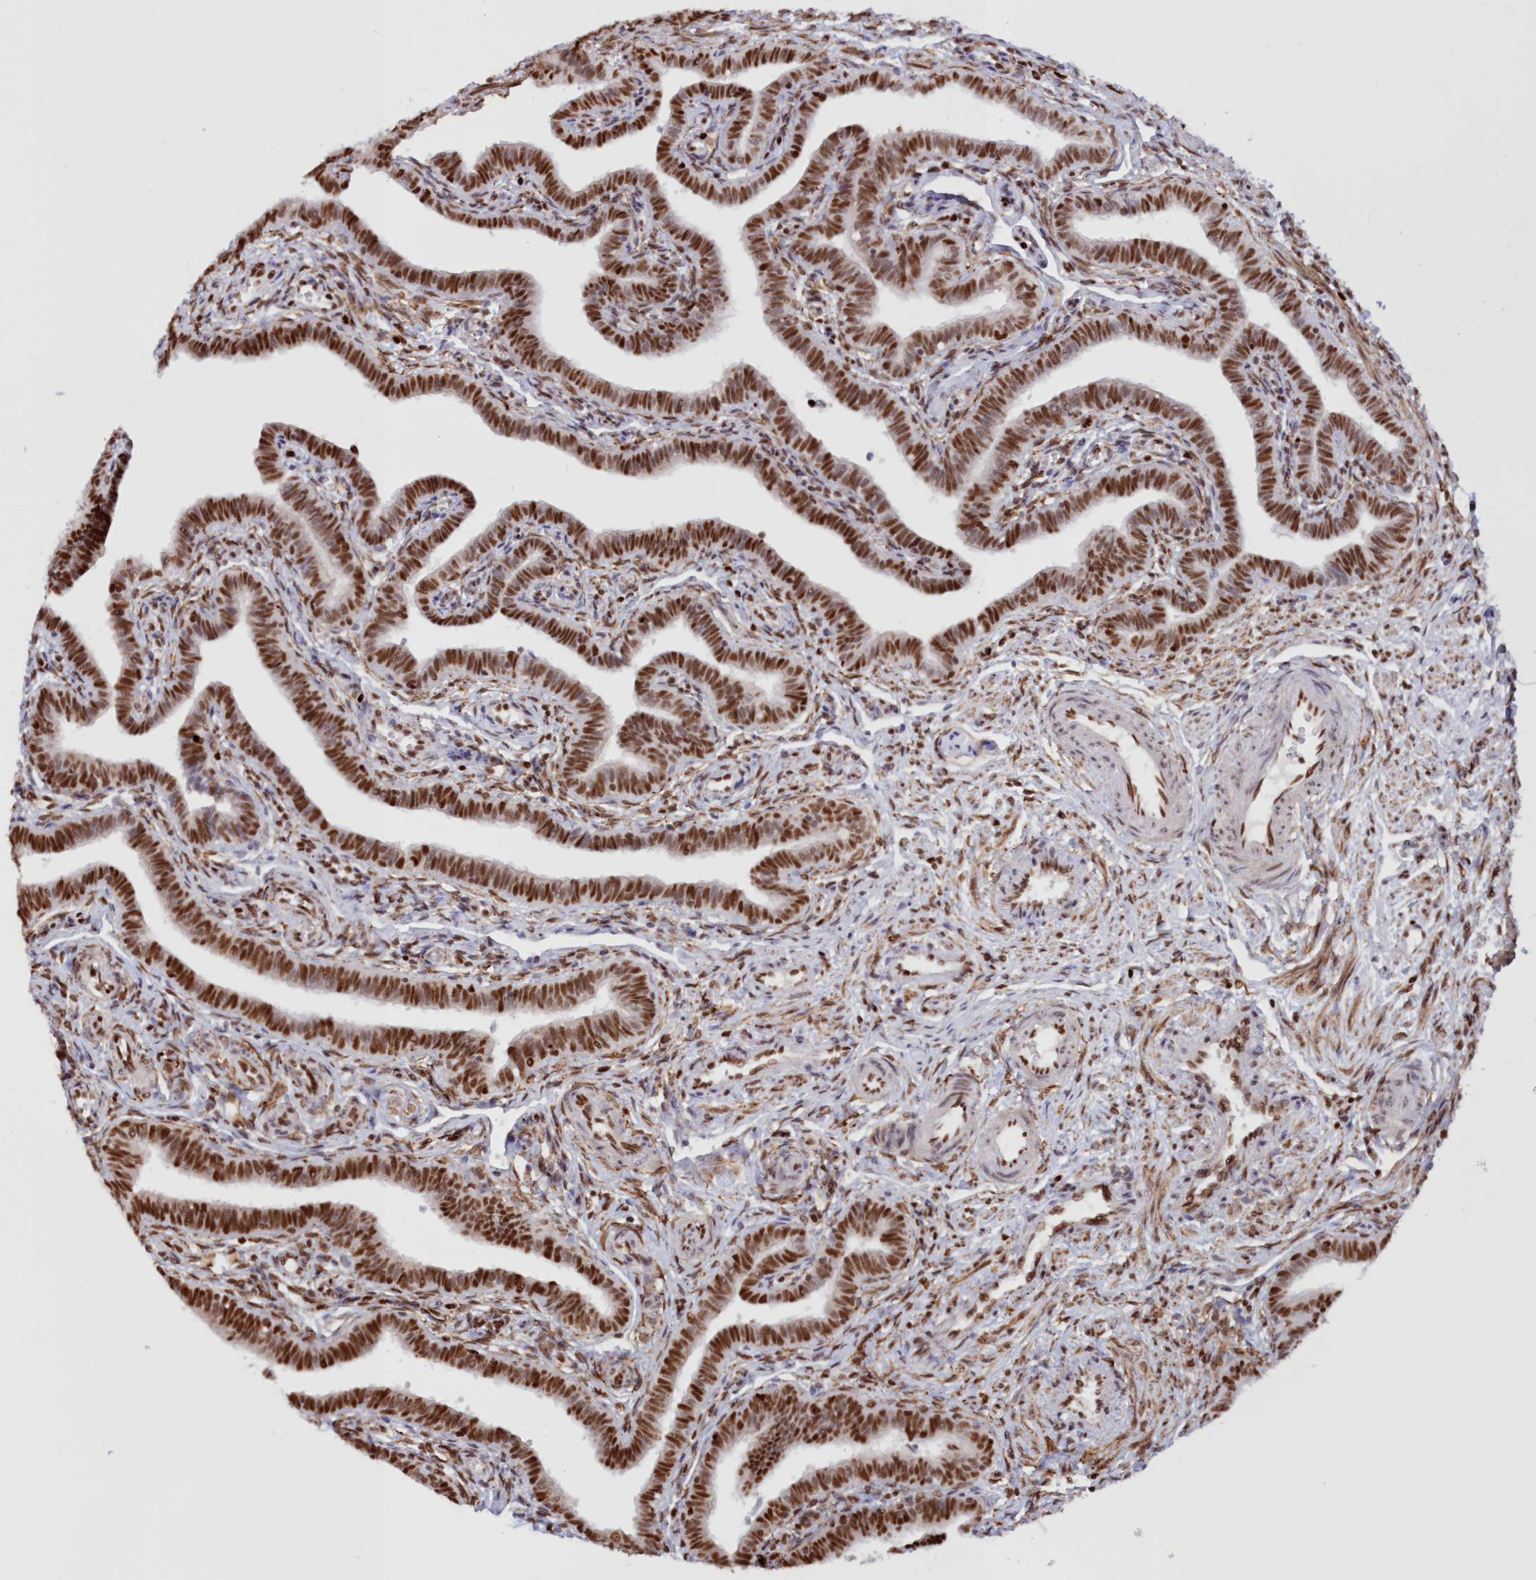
{"staining": {"intensity": "strong", "quantity": ">75%", "location": "nuclear"}, "tissue": "fallopian tube", "cell_type": "Glandular cells", "image_type": "normal", "snomed": [{"axis": "morphology", "description": "Normal tissue, NOS"}, {"axis": "topography", "description": "Fallopian tube"}], "caption": "Protein expression analysis of benign human fallopian tube reveals strong nuclear expression in approximately >75% of glandular cells.", "gene": "POLR2B", "patient": {"sex": "female", "age": 36}}